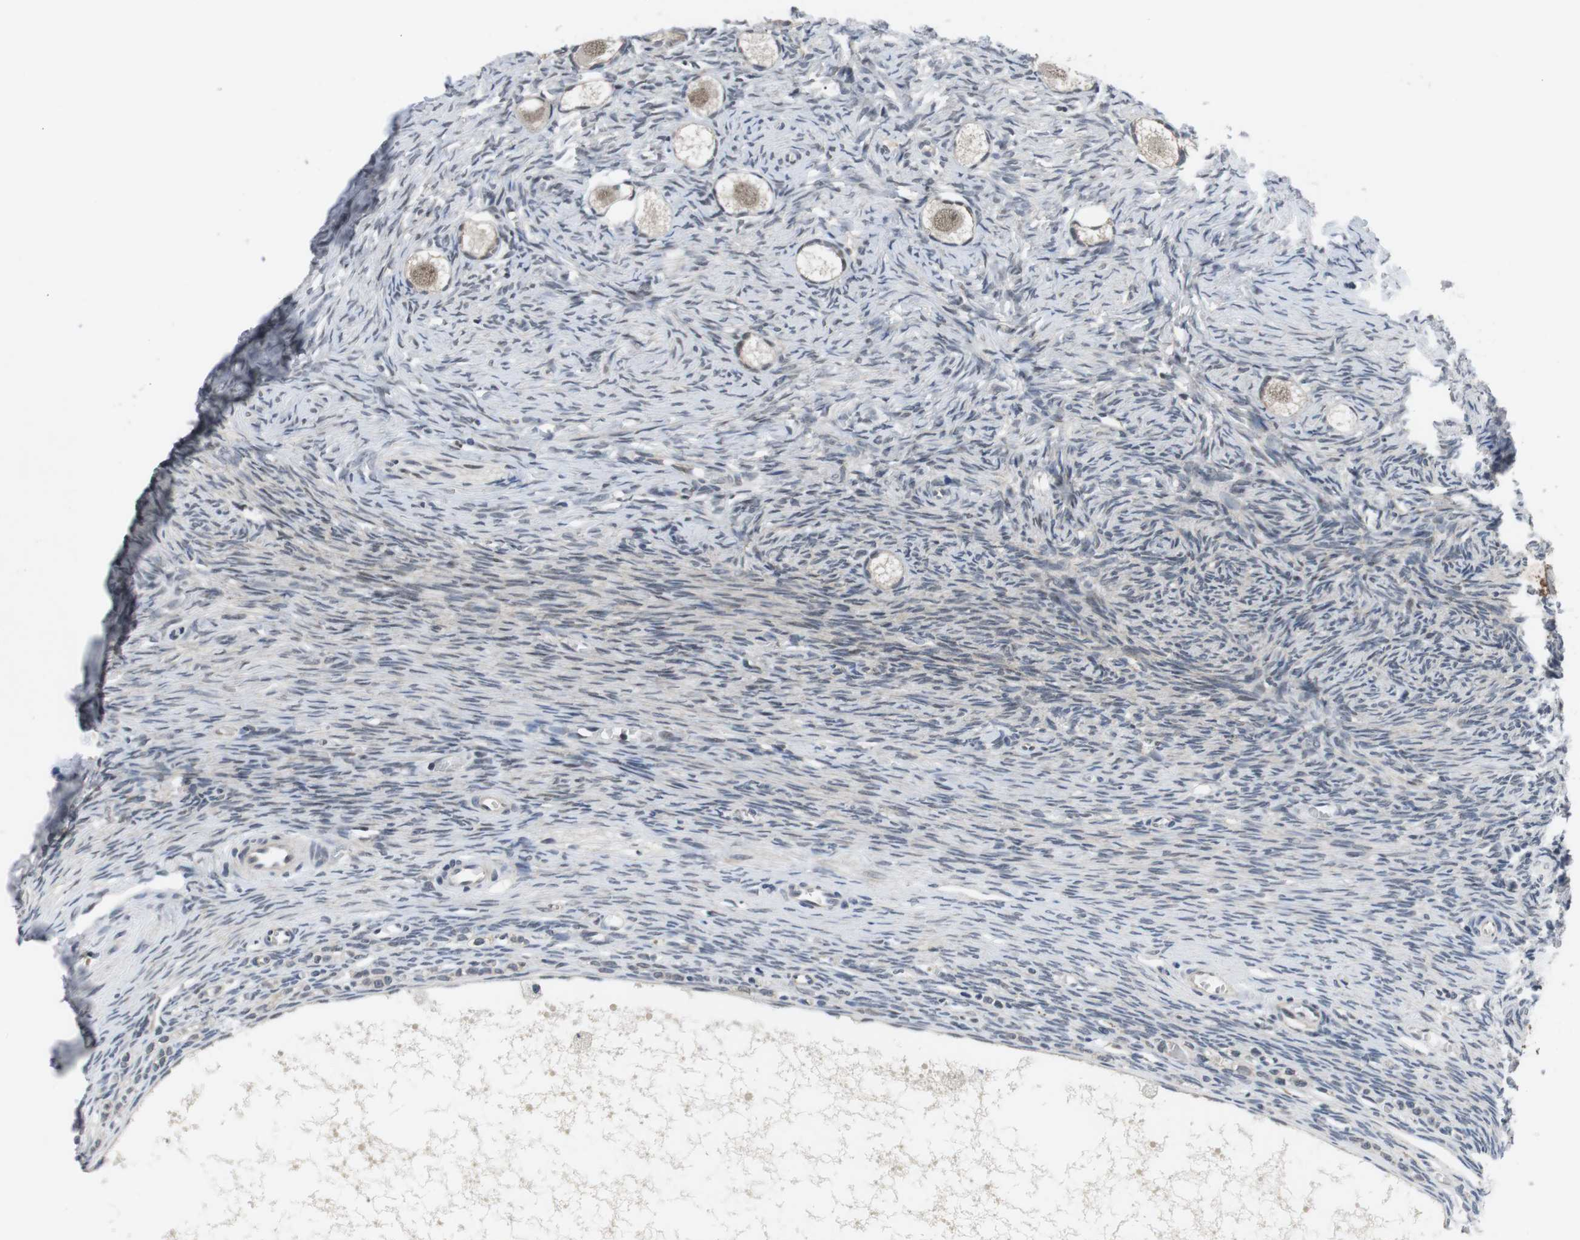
{"staining": {"intensity": "moderate", "quantity": ">75%", "location": "cytoplasmic/membranous"}, "tissue": "ovary", "cell_type": "Follicle cells", "image_type": "normal", "snomed": [{"axis": "morphology", "description": "Normal tissue, NOS"}, {"axis": "topography", "description": "Ovary"}], "caption": "A high-resolution micrograph shows immunohistochemistry (IHC) staining of normal ovary, which displays moderate cytoplasmic/membranous staining in approximately >75% of follicle cells. (IHC, brightfield microscopy, high magnification).", "gene": "NECTIN1", "patient": {"sex": "female", "age": 27}}